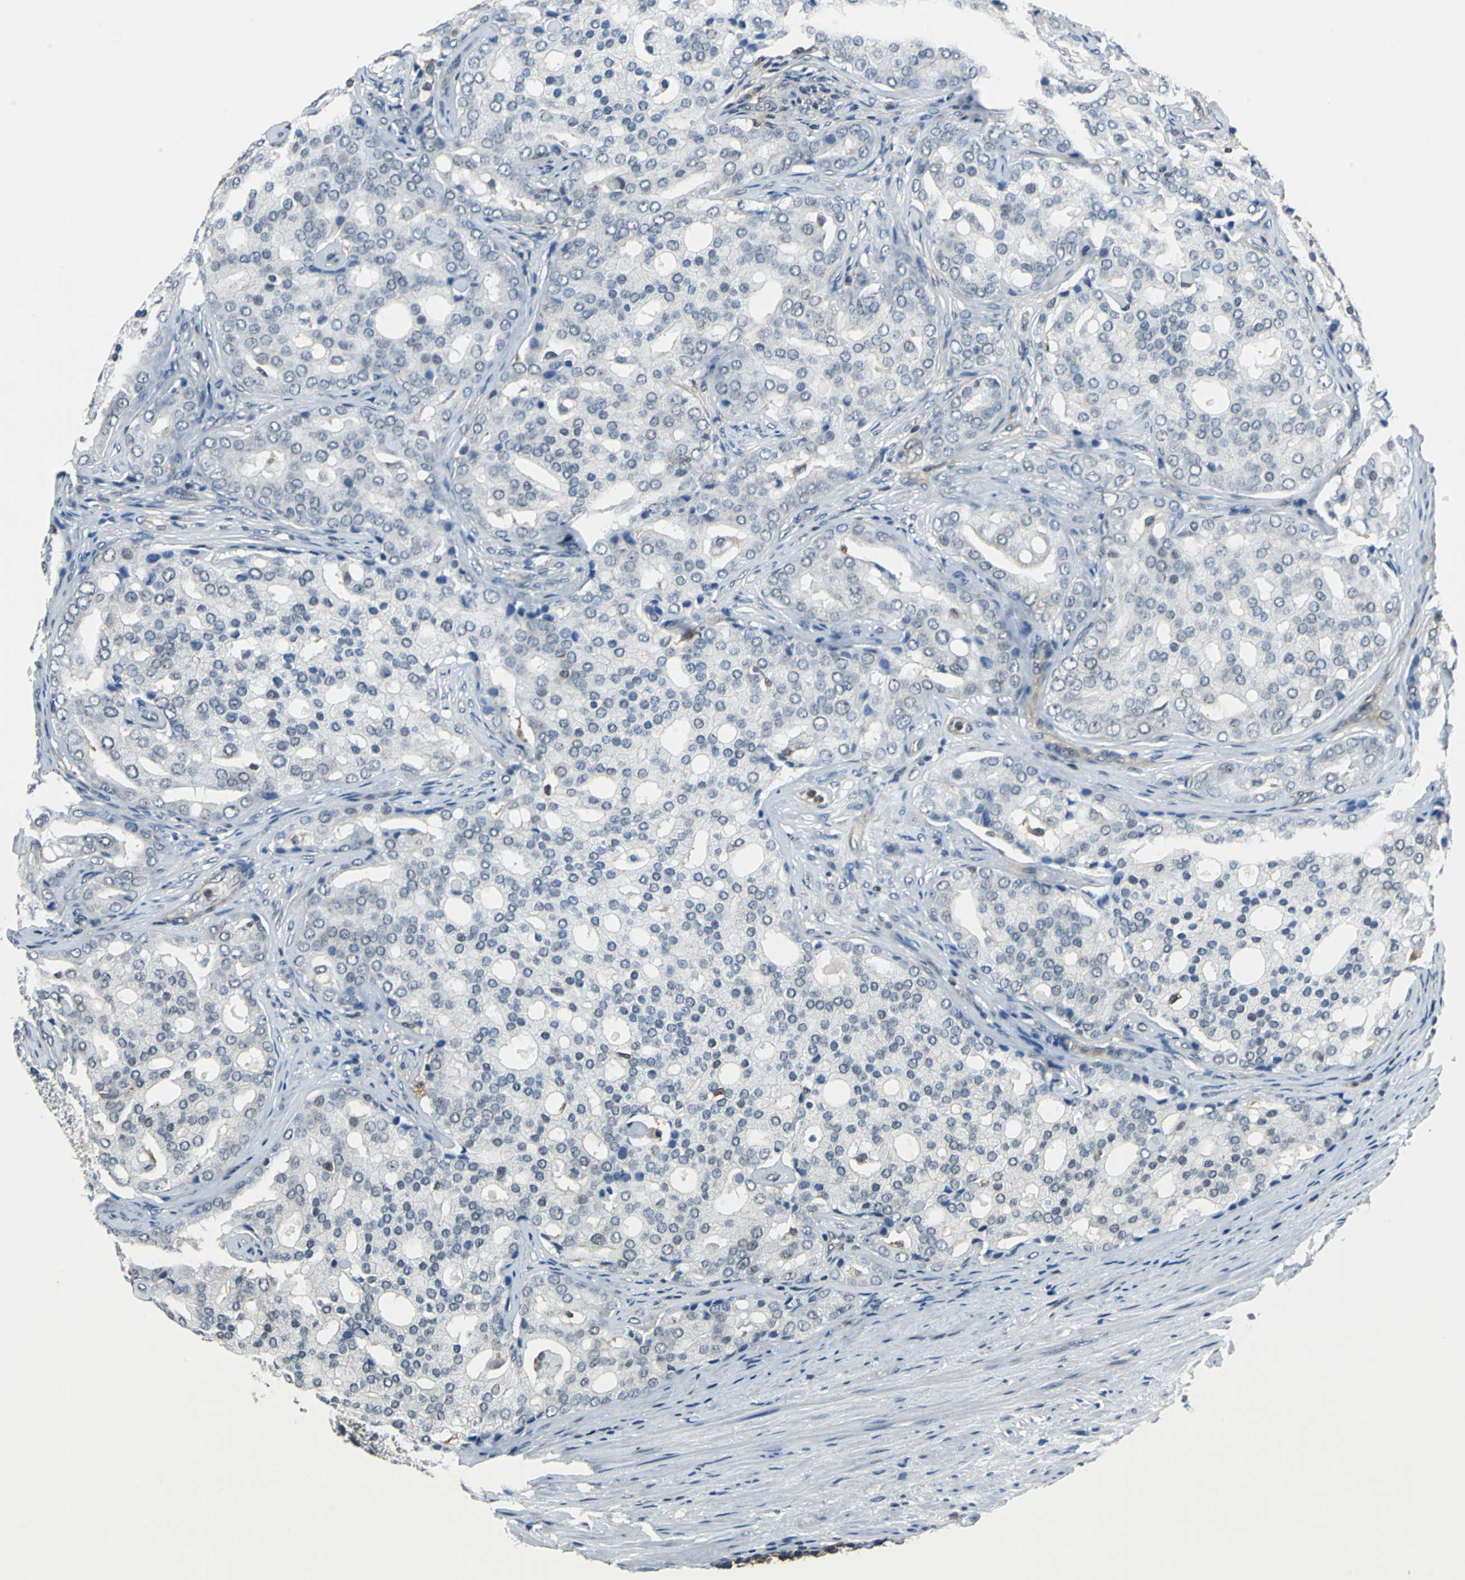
{"staining": {"intensity": "negative", "quantity": "none", "location": "none"}, "tissue": "prostate cancer", "cell_type": "Tumor cells", "image_type": "cancer", "snomed": [{"axis": "morphology", "description": "Adenocarcinoma, High grade"}, {"axis": "topography", "description": "Prostate"}], "caption": "A micrograph of adenocarcinoma (high-grade) (prostate) stained for a protein exhibits no brown staining in tumor cells.", "gene": "ARPC3", "patient": {"sex": "male", "age": 64}}